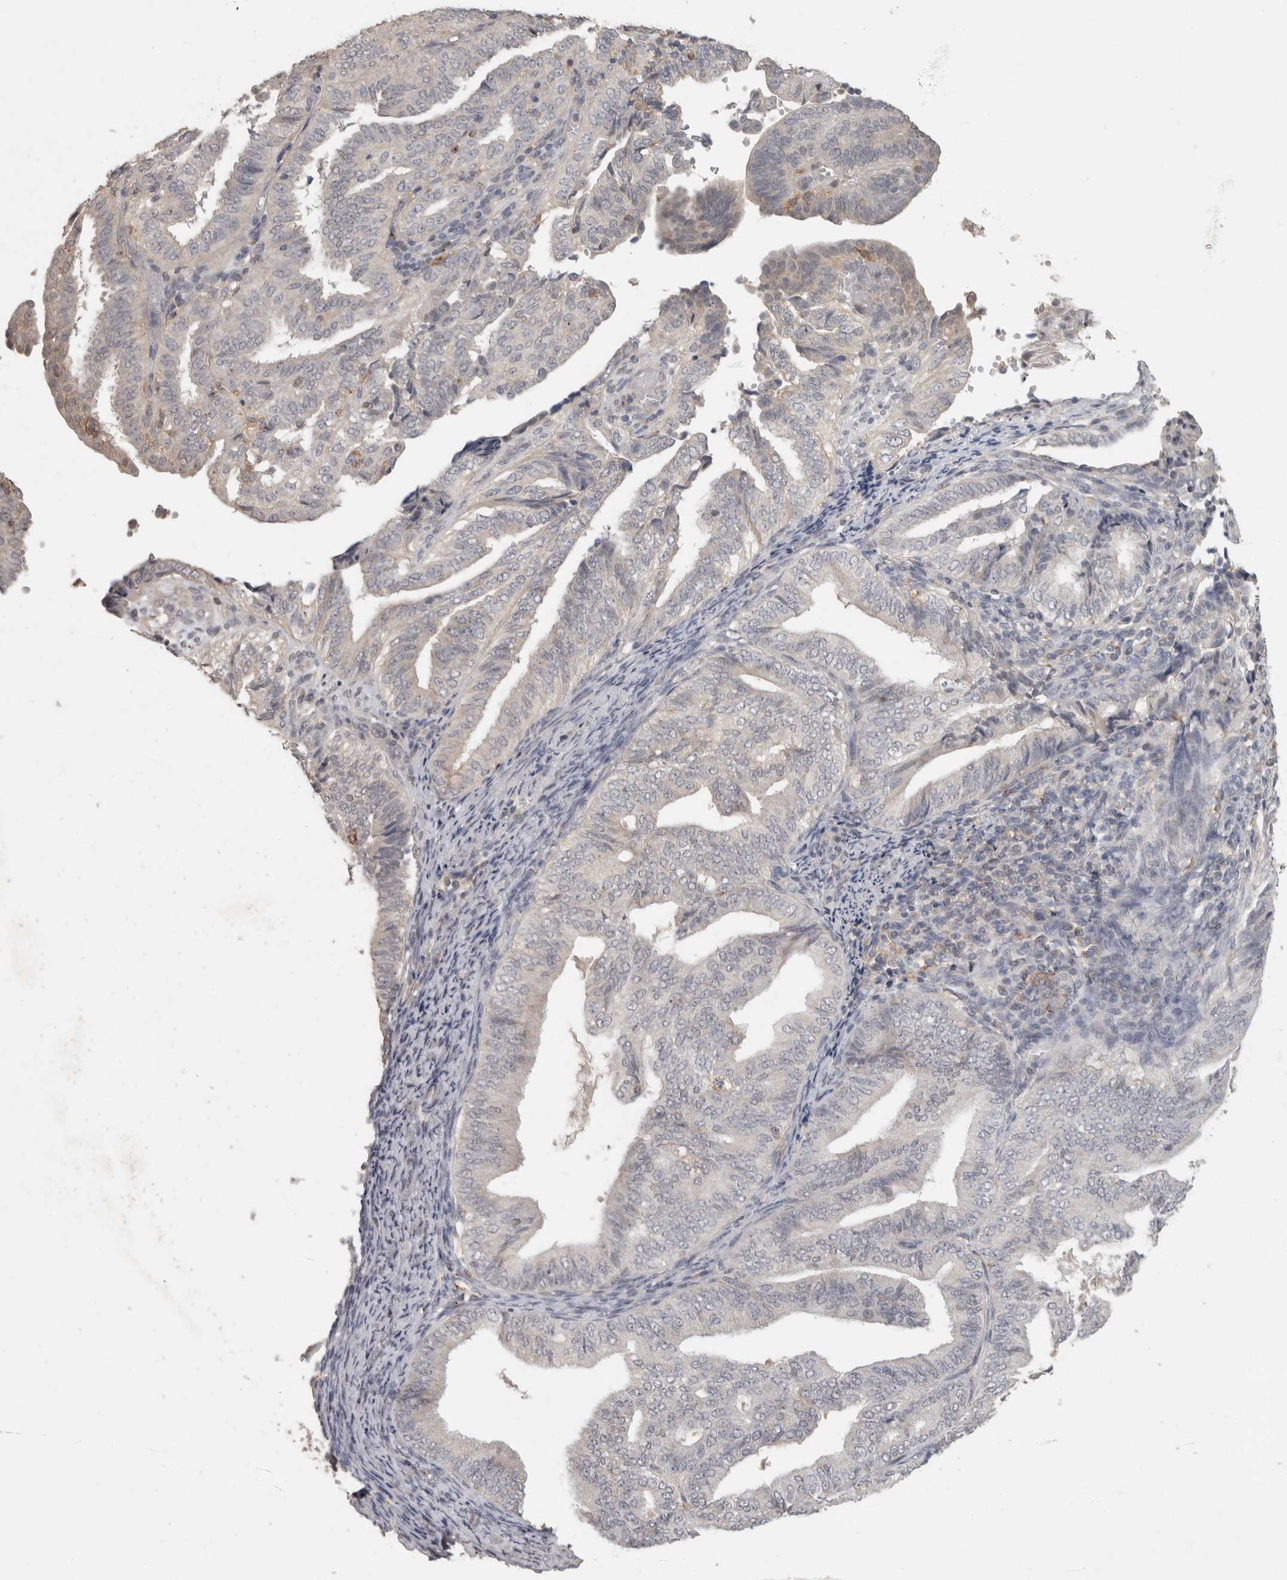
{"staining": {"intensity": "negative", "quantity": "none", "location": "none"}, "tissue": "endometrial cancer", "cell_type": "Tumor cells", "image_type": "cancer", "snomed": [{"axis": "morphology", "description": "Adenocarcinoma, NOS"}, {"axis": "topography", "description": "Endometrium"}], "caption": "Histopathology image shows no protein positivity in tumor cells of endometrial cancer tissue.", "gene": "HAVCR2", "patient": {"sex": "female", "age": 58}}